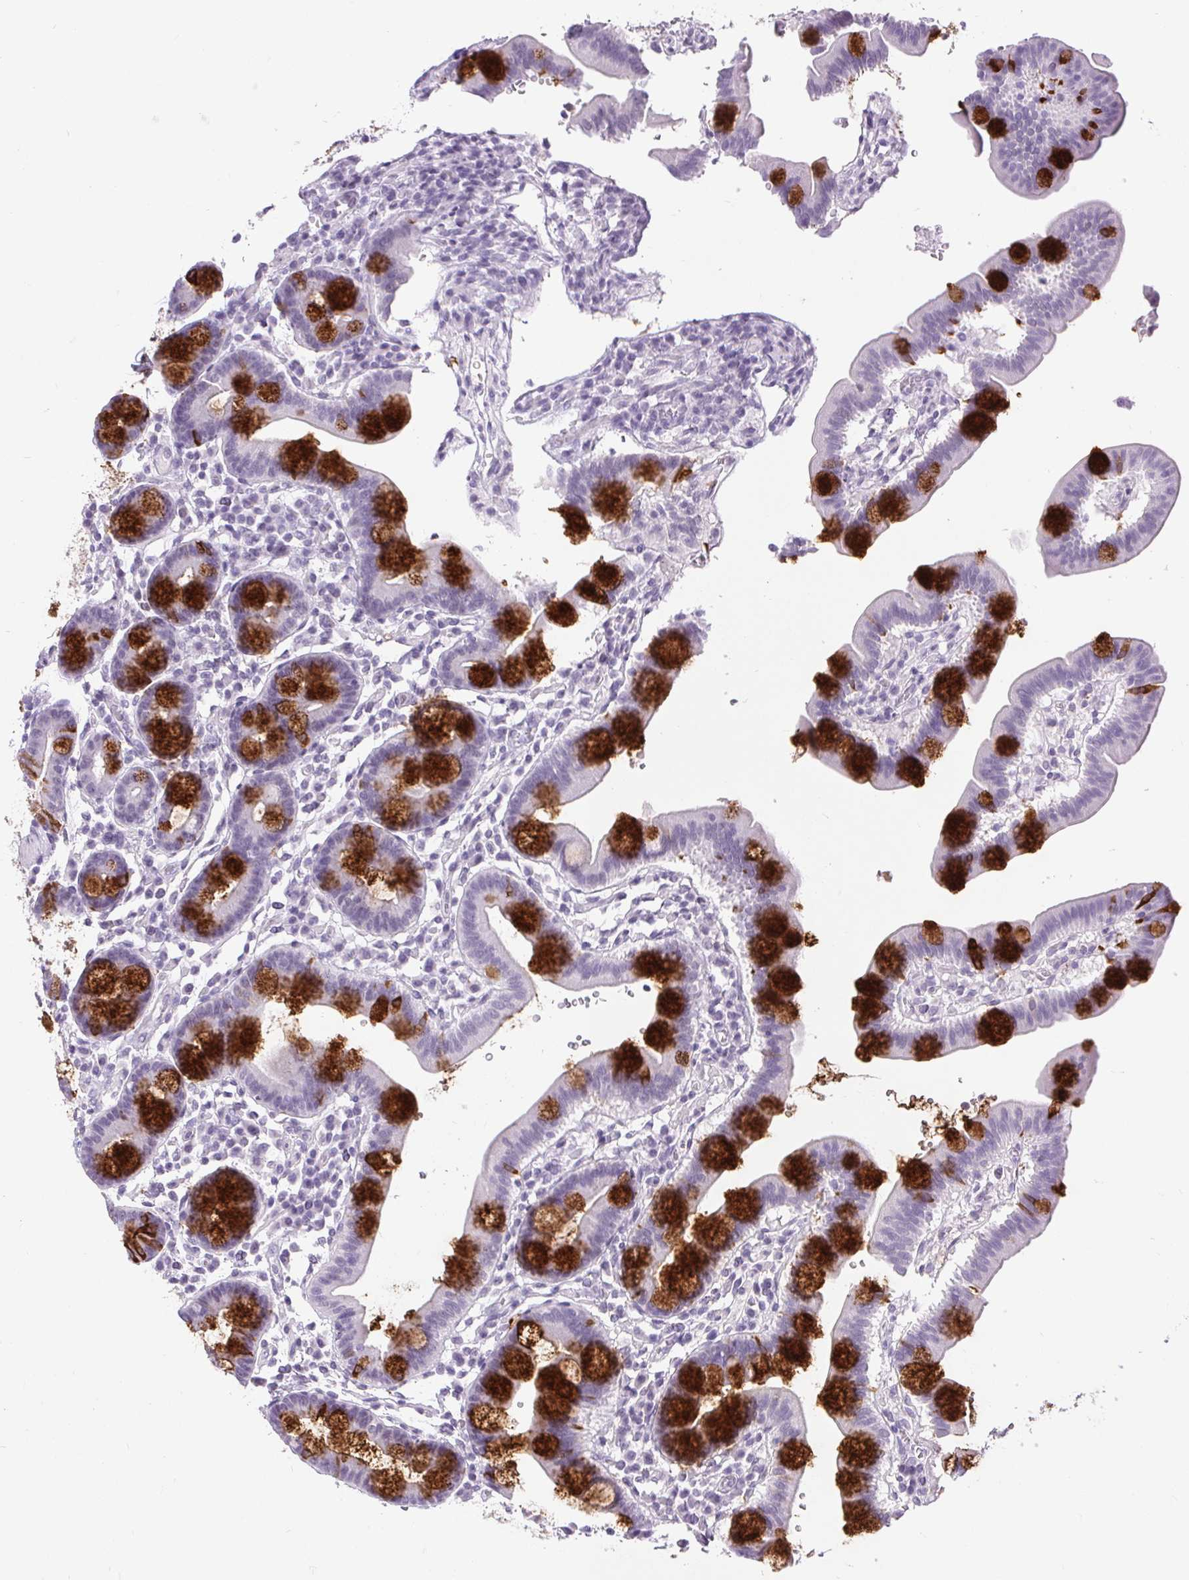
{"staining": {"intensity": "strong", "quantity": "<25%", "location": "cytoplasmic/membranous"}, "tissue": "duodenum", "cell_type": "Glandular cells", "image_type": "normal", "snomed": [{"axis": "morphology", "description": "Normal tissue, NOS"}, {"axis": "topography", "description": "Duodenum"}], "caption": "An IHC micrograph of normal tissue is shown. Protein staining in brown highlights strong cytoplasmic/membranous positivity in duodenum within glandular cells. (Brightfield microscopy of DAB IHC at high magnification).", "gene": "BCAS1", "patient": {"sex": "male", "age": 59}}